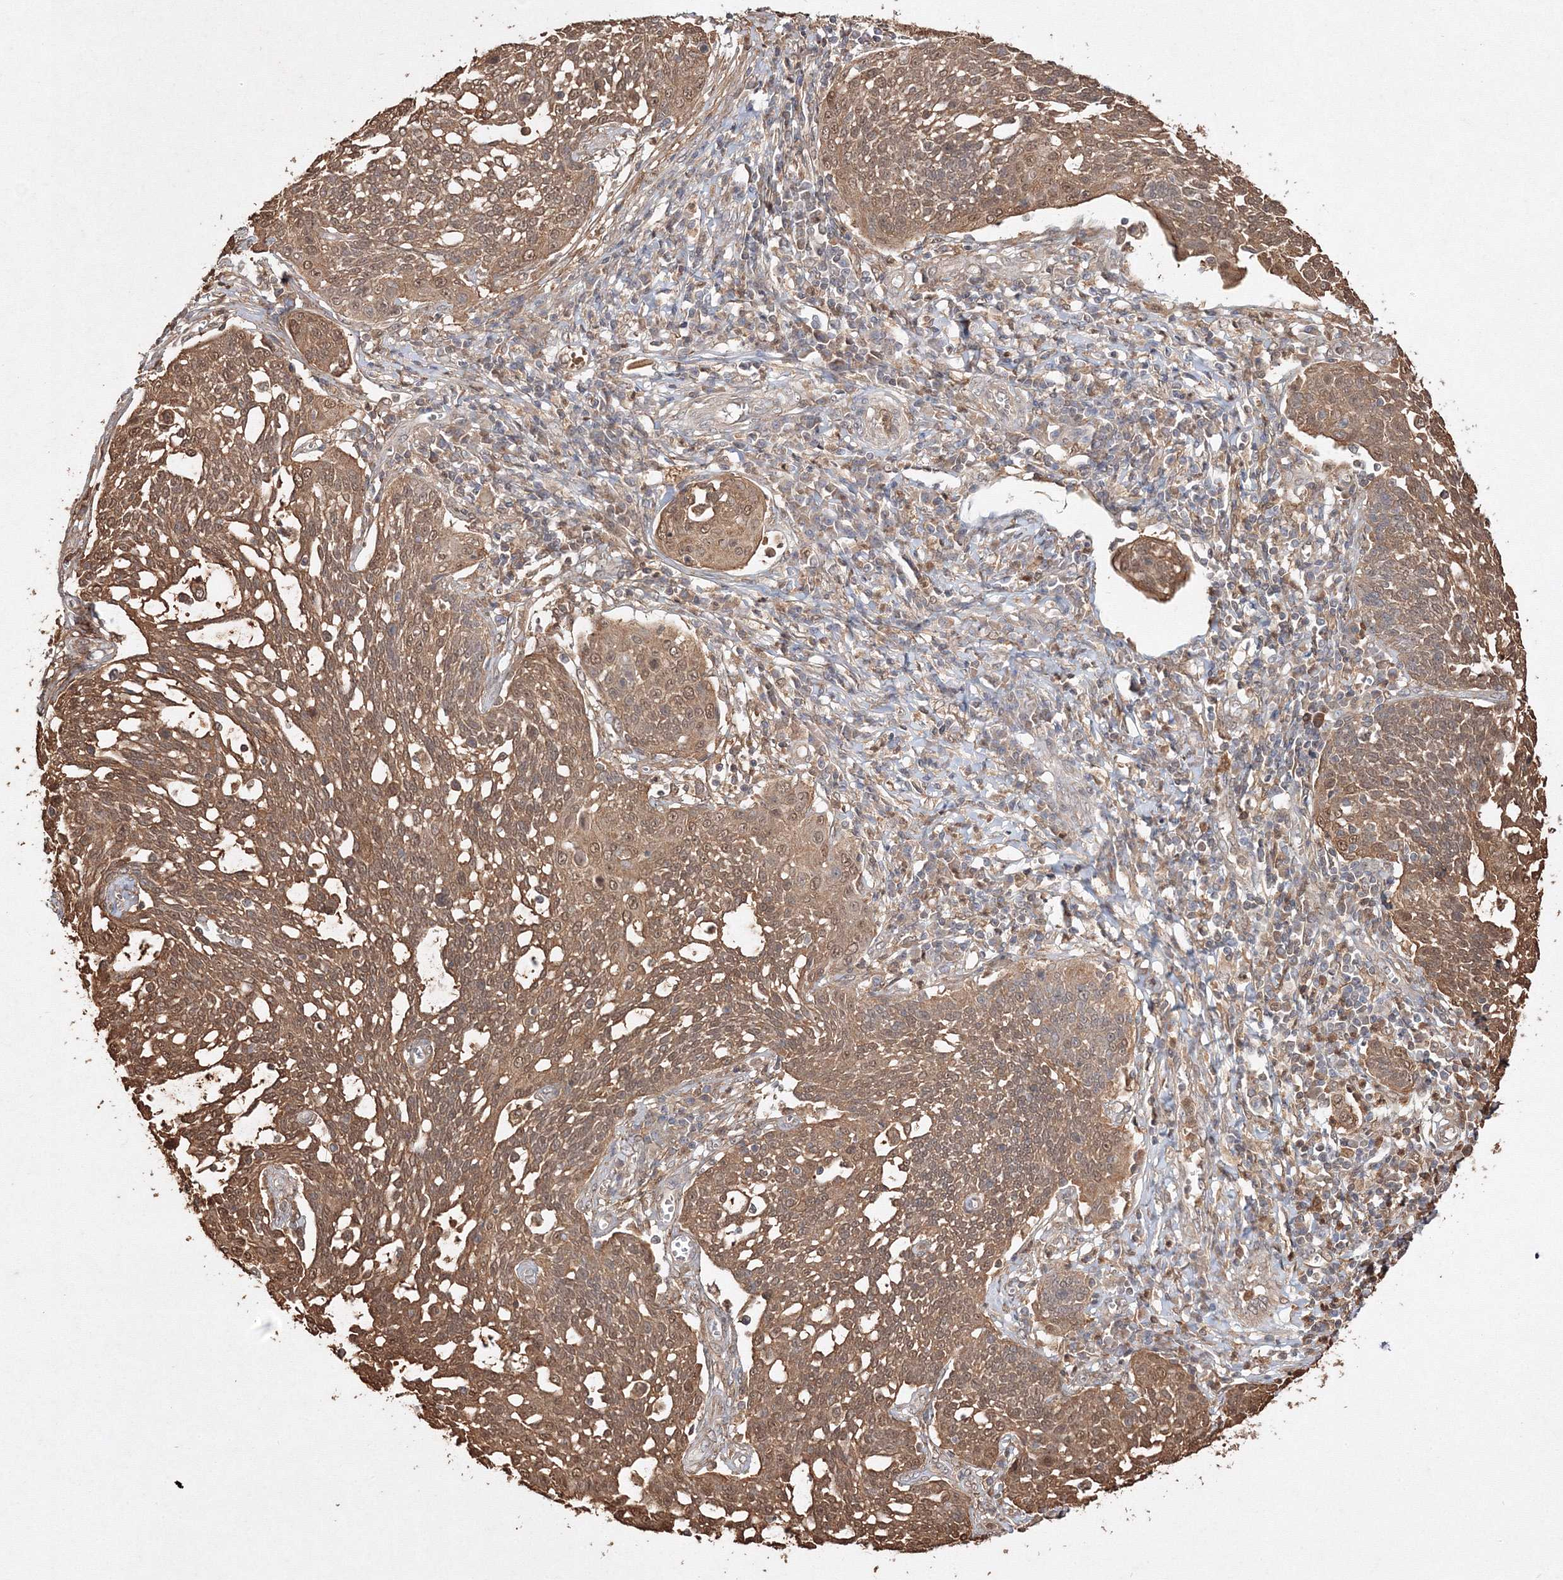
{"staining": {"intensity": "moderate", "quantity": ">75%", "location": "cytoplasmic/membranous,nuclear"}, "tissue": "cervical cancer", "cell_type": "Tumor cells", "image_type": "cancer", "snomed": [{"axis": "morphology", "description": "Squamous cell carcinoma, NOS"}, {"axis": "topography", "description": "Cervix"}], "caption": "Cervical squamous cell carcinoma stained for a protein (brown) reveals moderate cytoplasmic/membranous and nuclear positive staining in about >75% of tumor cells.", "gene": "S100A11", "patient": {"sex": "female", "age": 34}}